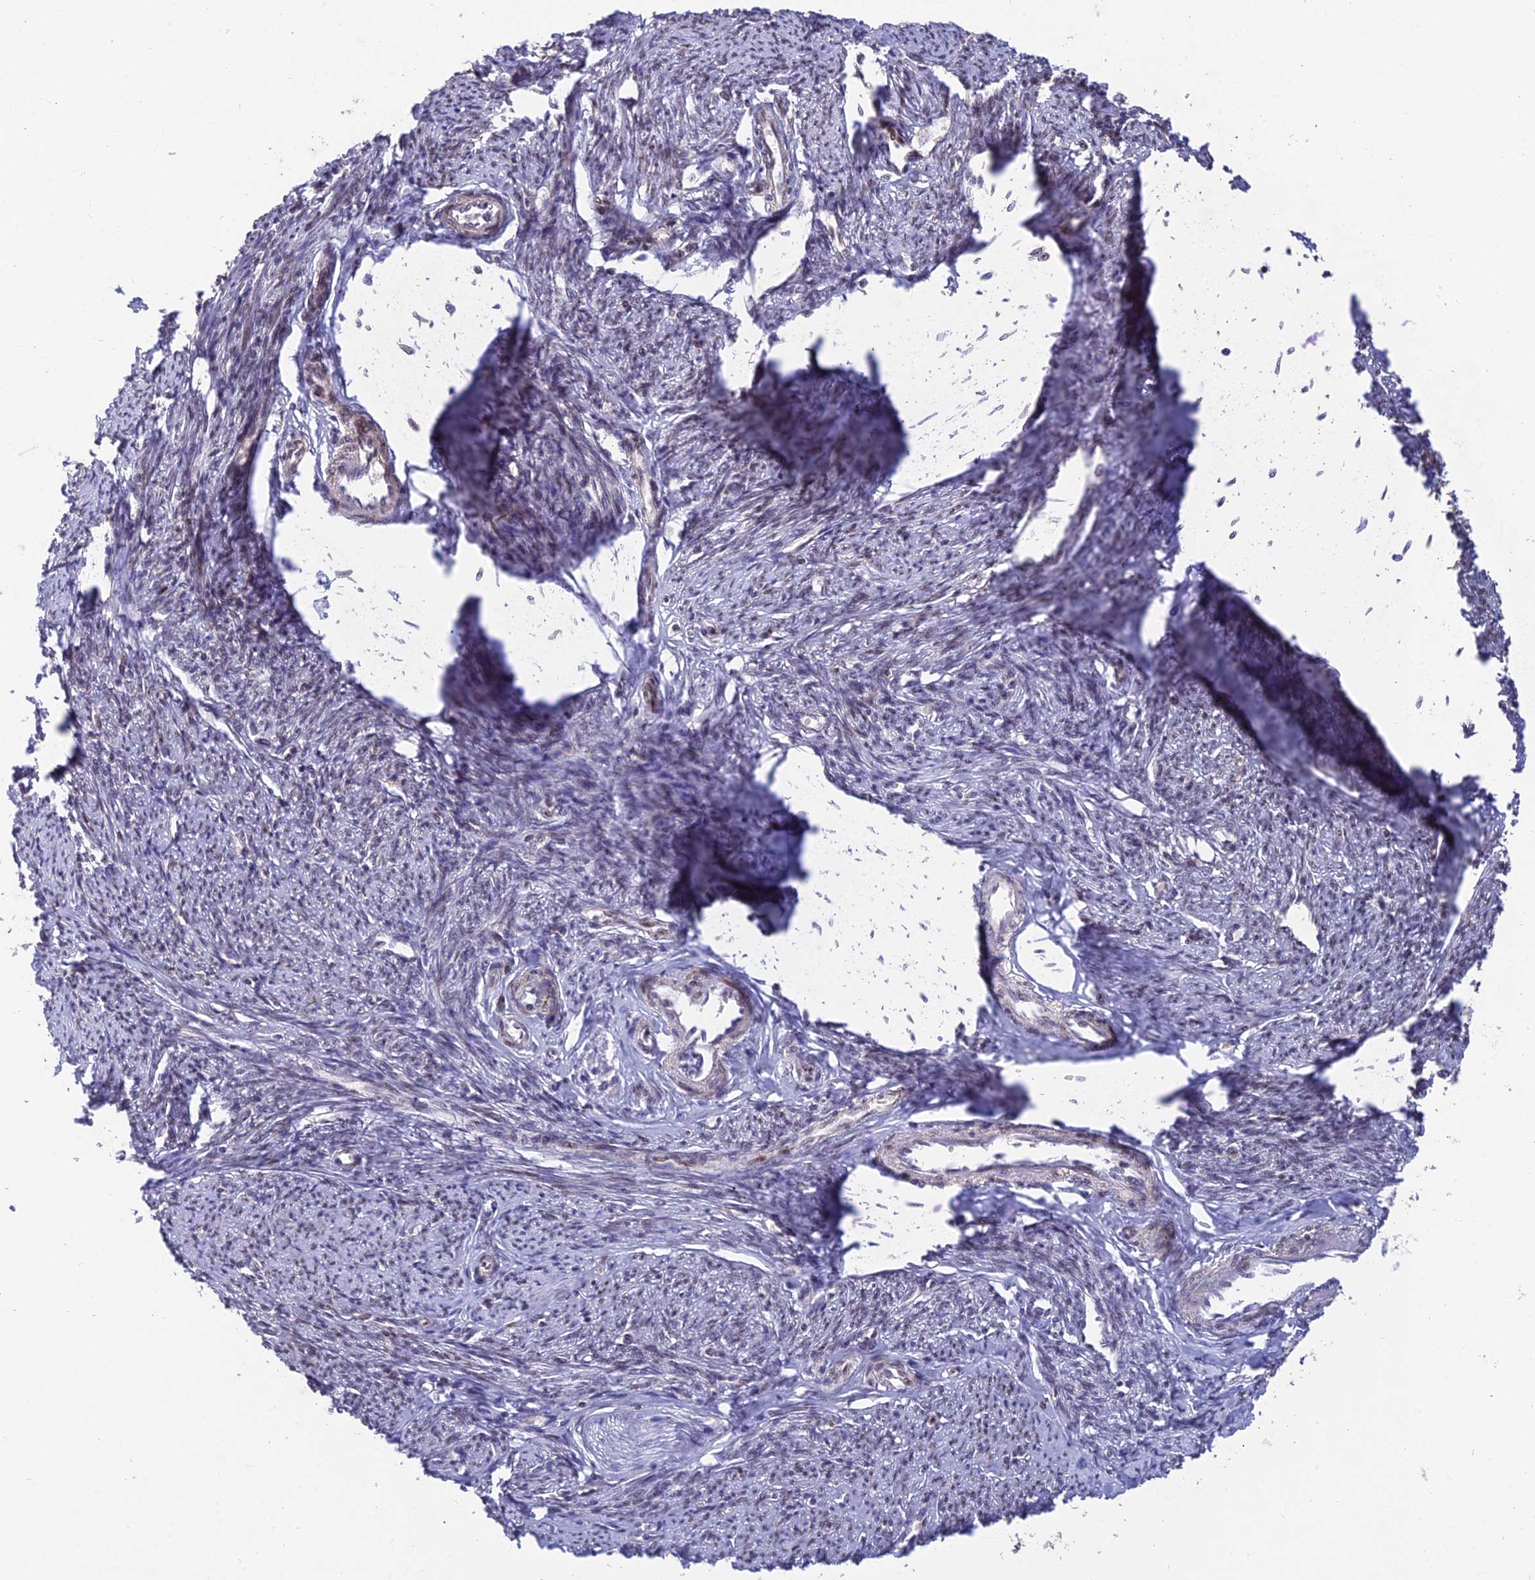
{"staining": {"intensity": "negative", "quantity": "none", "location": "none"}, "tissue": "smooth muscle", "cell_type": "Smooth muscle cells", "image_type": "normal", "snomed": [{"axis": "morphology", "description": "Normal tissue, NOS"}, {"axis": "topography", "description": "Smooth muscle"}, {"axis": "topography", "description": "Uterus"}], "caption": "High power microscopy image of an IHC micrograph of benign smooth muscle, revealing no significant expression in smooth muscle cells.", "gene": "MGAT2", "patient": {"sex": "female", "age": 59}}